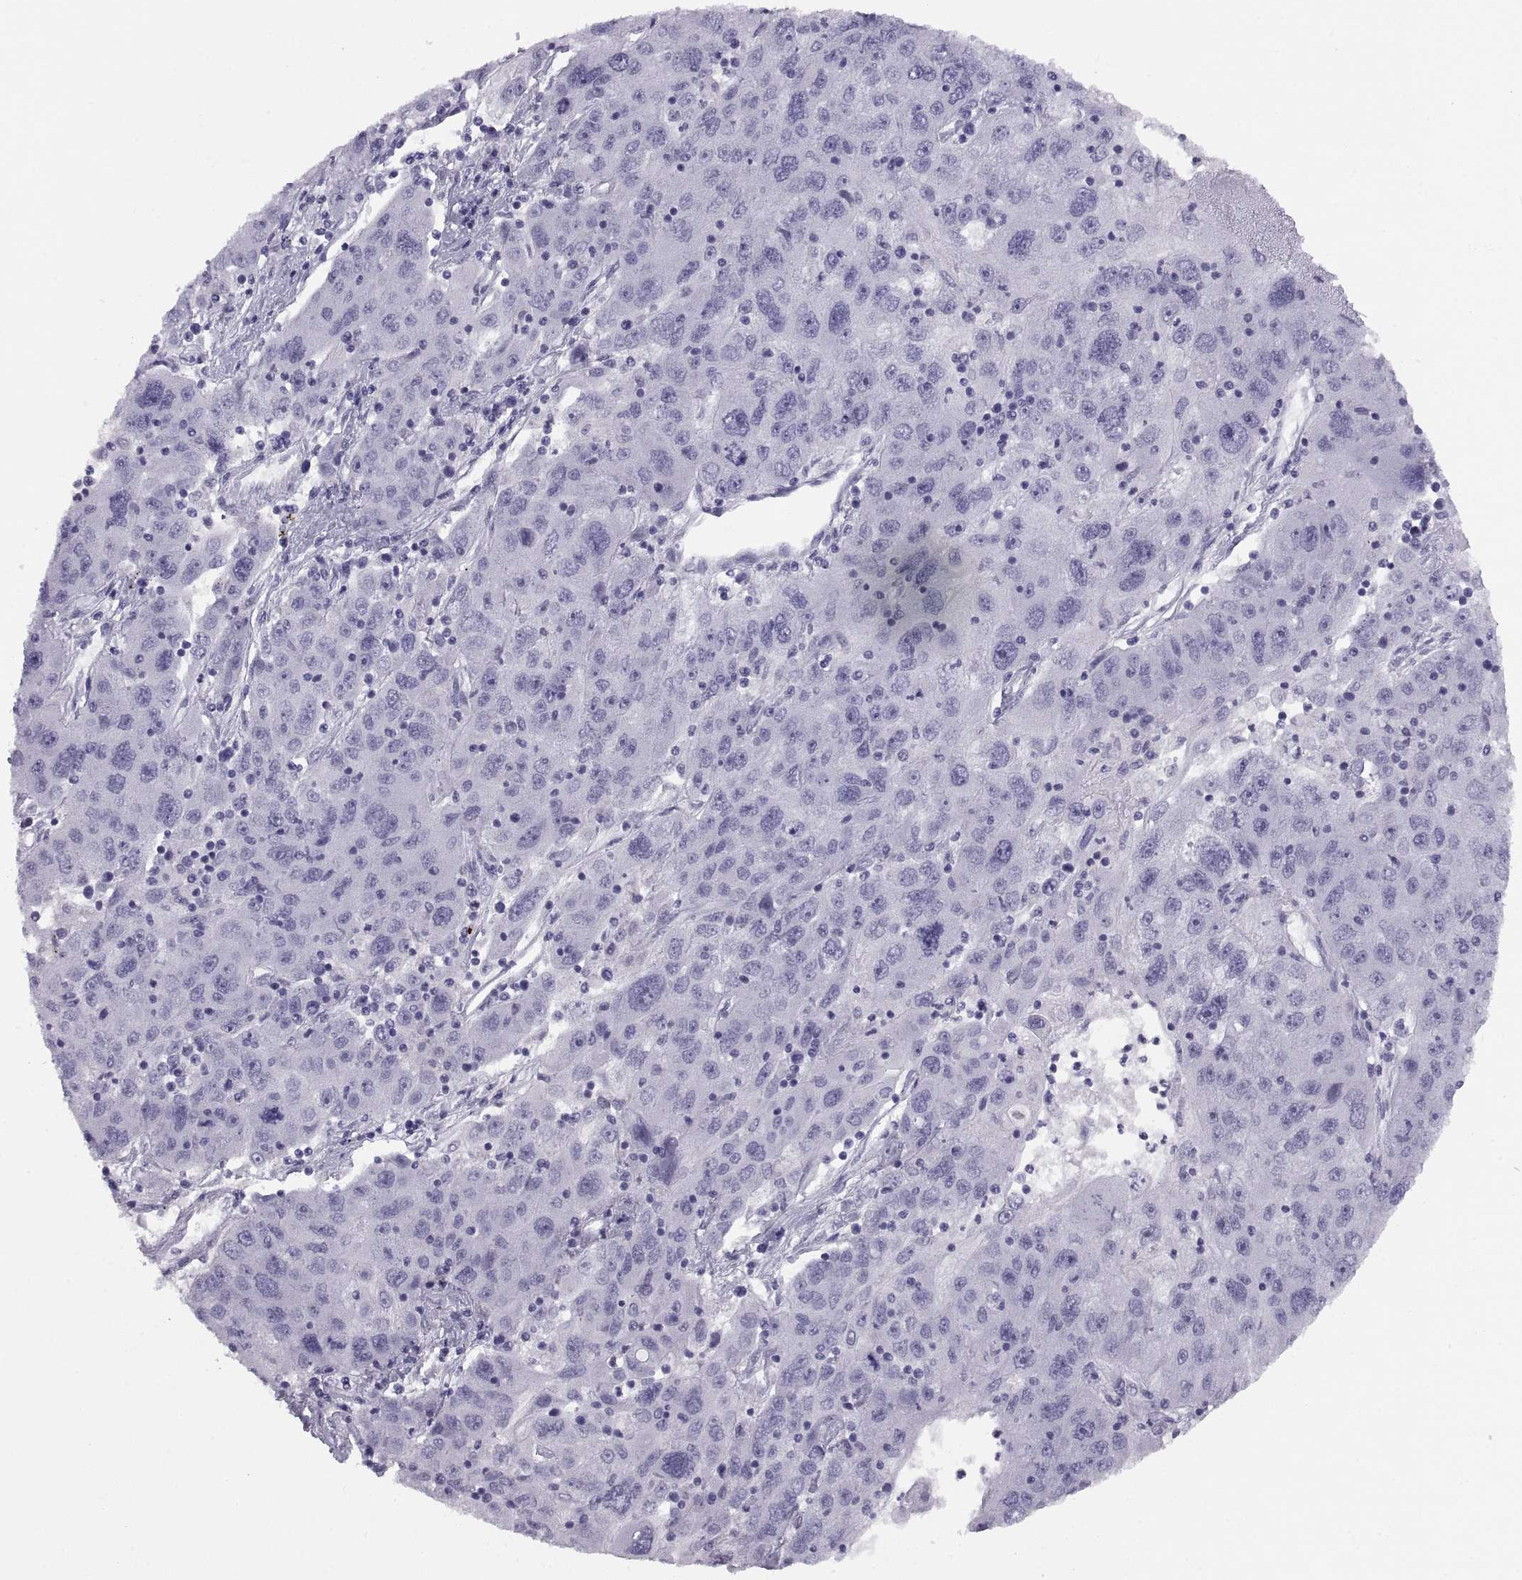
{"staining": {"intensity": "negative", "quantity": "none", "location": "none"}, "tissue": "stomach cancer", "cell_type": "Tumor cells", "image_type": "cancer", "snomed": [{"axis": "morphology", "description": "Adenocarcinoma, NOS"}, {"axis": "topography", "description": "Stomach"}], "caption": "Tumor cells are negative for protein expression in human stomach adenocarcinoma.", "gene": "PAX2", "patient": {"sex": "male", "age": 56}}